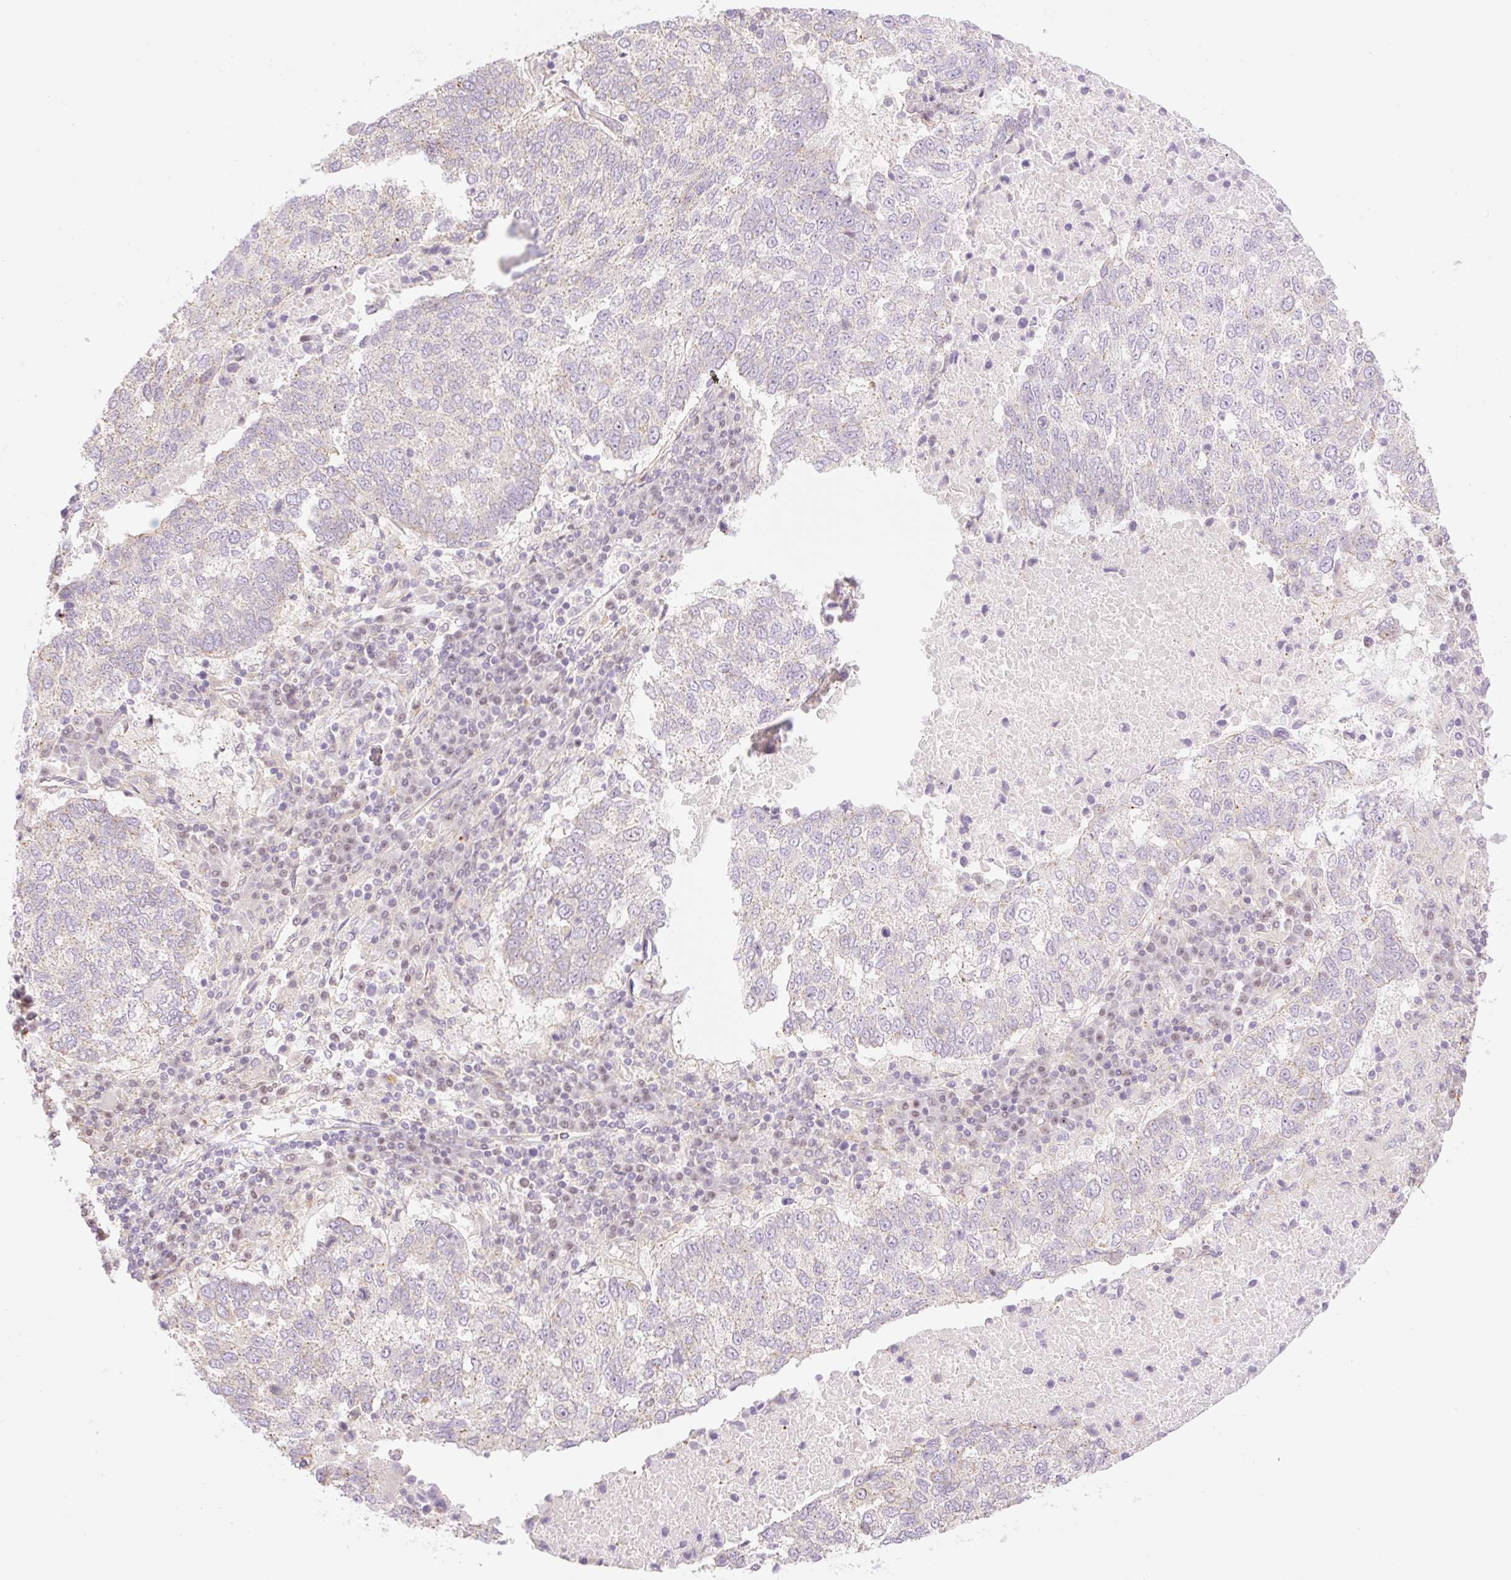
{"staining": {"intensity": "negative", "quantity": "none", "location": "none"}, "tissue": "lung cancer", "cell_type": "Tumor cells", "image_type": "cancer", "snomed": [{"axis": "morphology", "description": "Squamous cell carcinoma, NOS"}, {"axis": "topography", "description": "Lung"}], "caption": "Squamous cell carcinoma (lung) stained for a protein using immunohistochemistry (IHC) exhibits no expression tumor cells.", "gene": "NLRP5", "patient": {"sex": "male", "age": 73}}